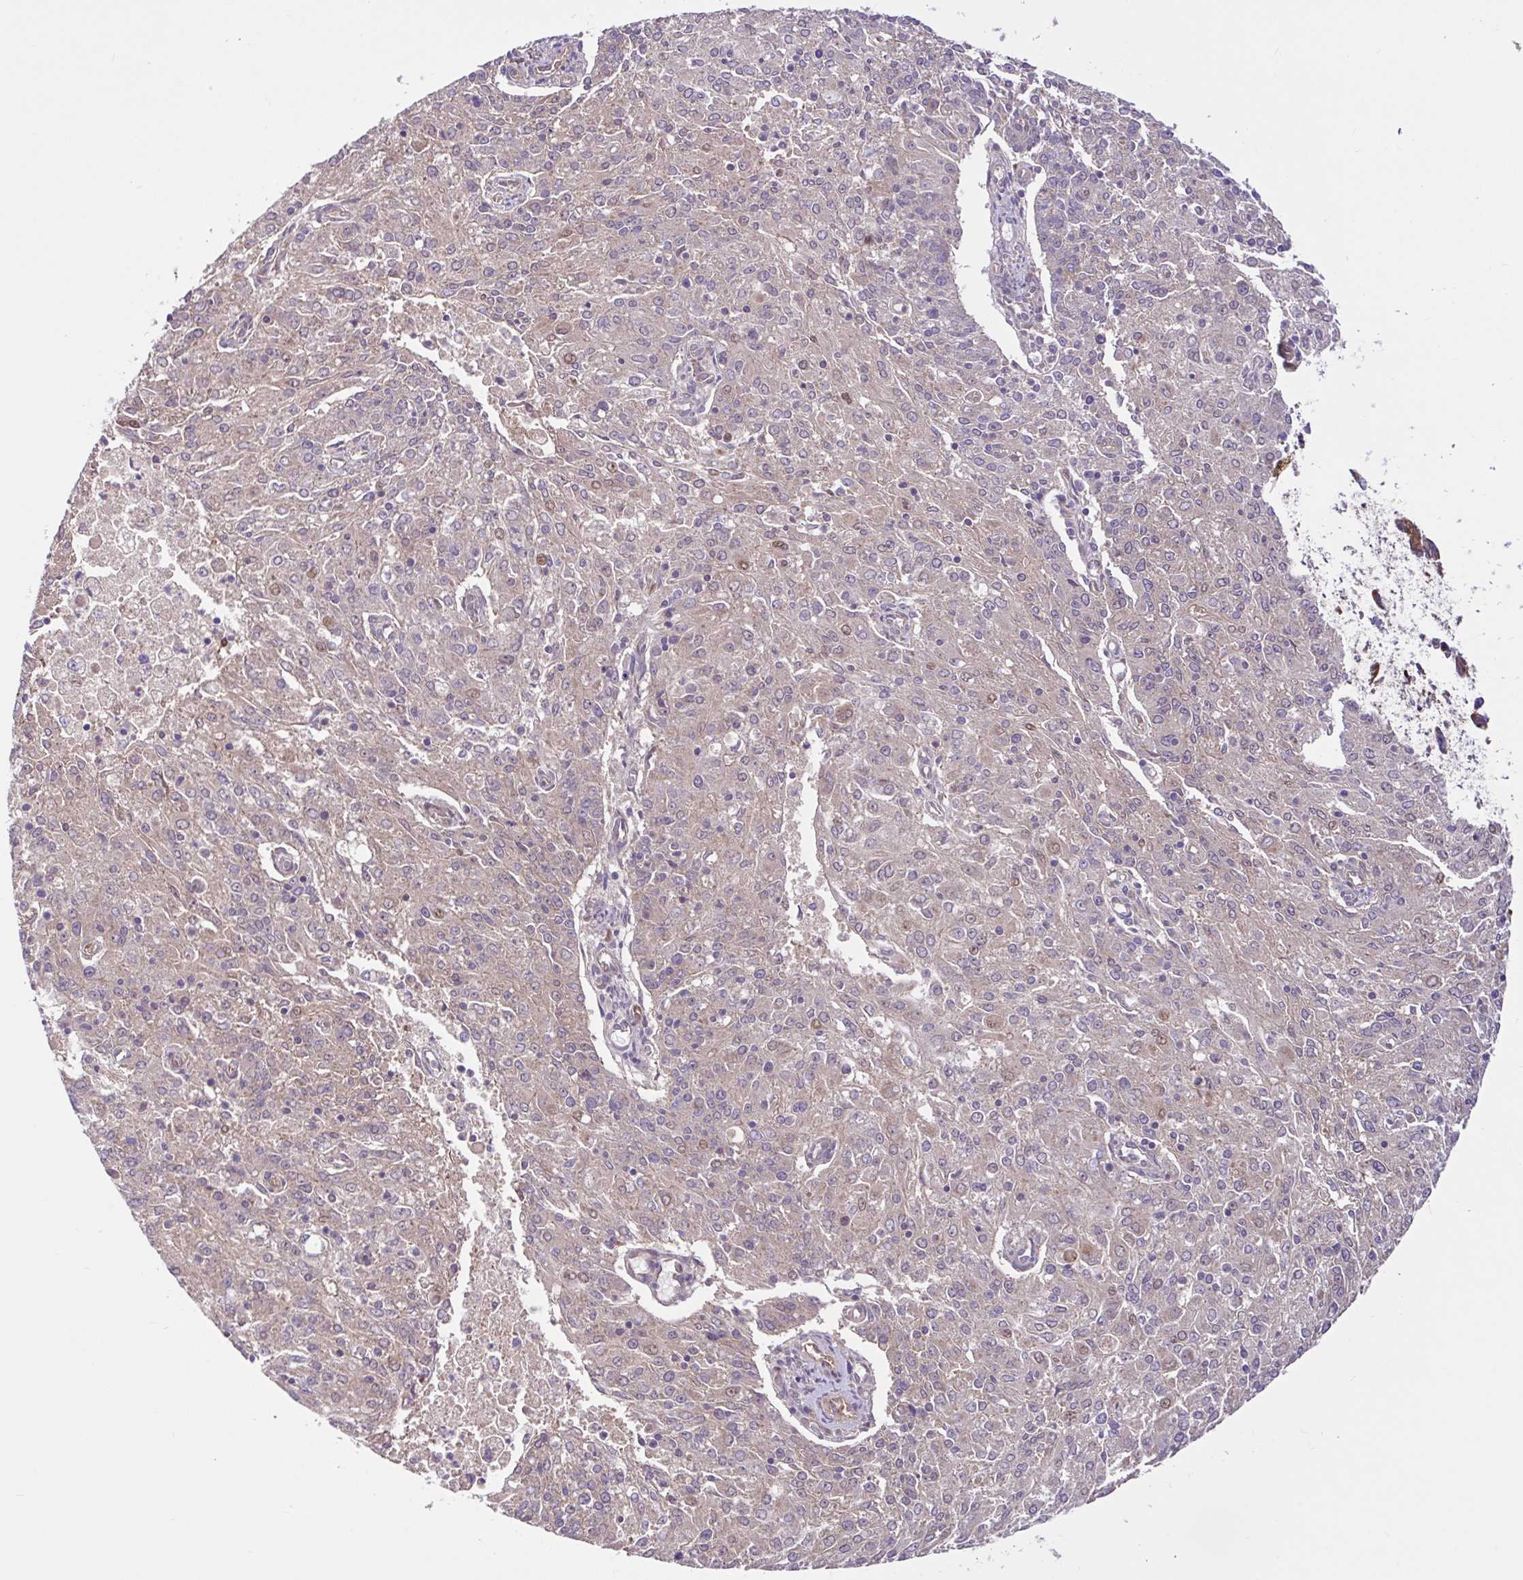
{"staining": {"intensity": "weak", "quantity": "<25%", "location": "cytoplasmic/membranous"}, "tissue": "endometrial cancer", "cell_type": "Tumor cells", "image_type": "cancer", "snomed": [{"axis": "morphology", "description": "Adenocarcinoma, NOS"}, {"axis": "topography", "description": "Endometrium"}], "caption": "The immunohistochemistry (IHC) photomicrograph has no significant staining in tumor cells of endometrial cancer (adenocarcinoma) tissue. (Immunohistochemistry, brightfield microscopy, high magnification).", "gene": "NTPCR", "patient": {"sex": "female", "age": 82}}